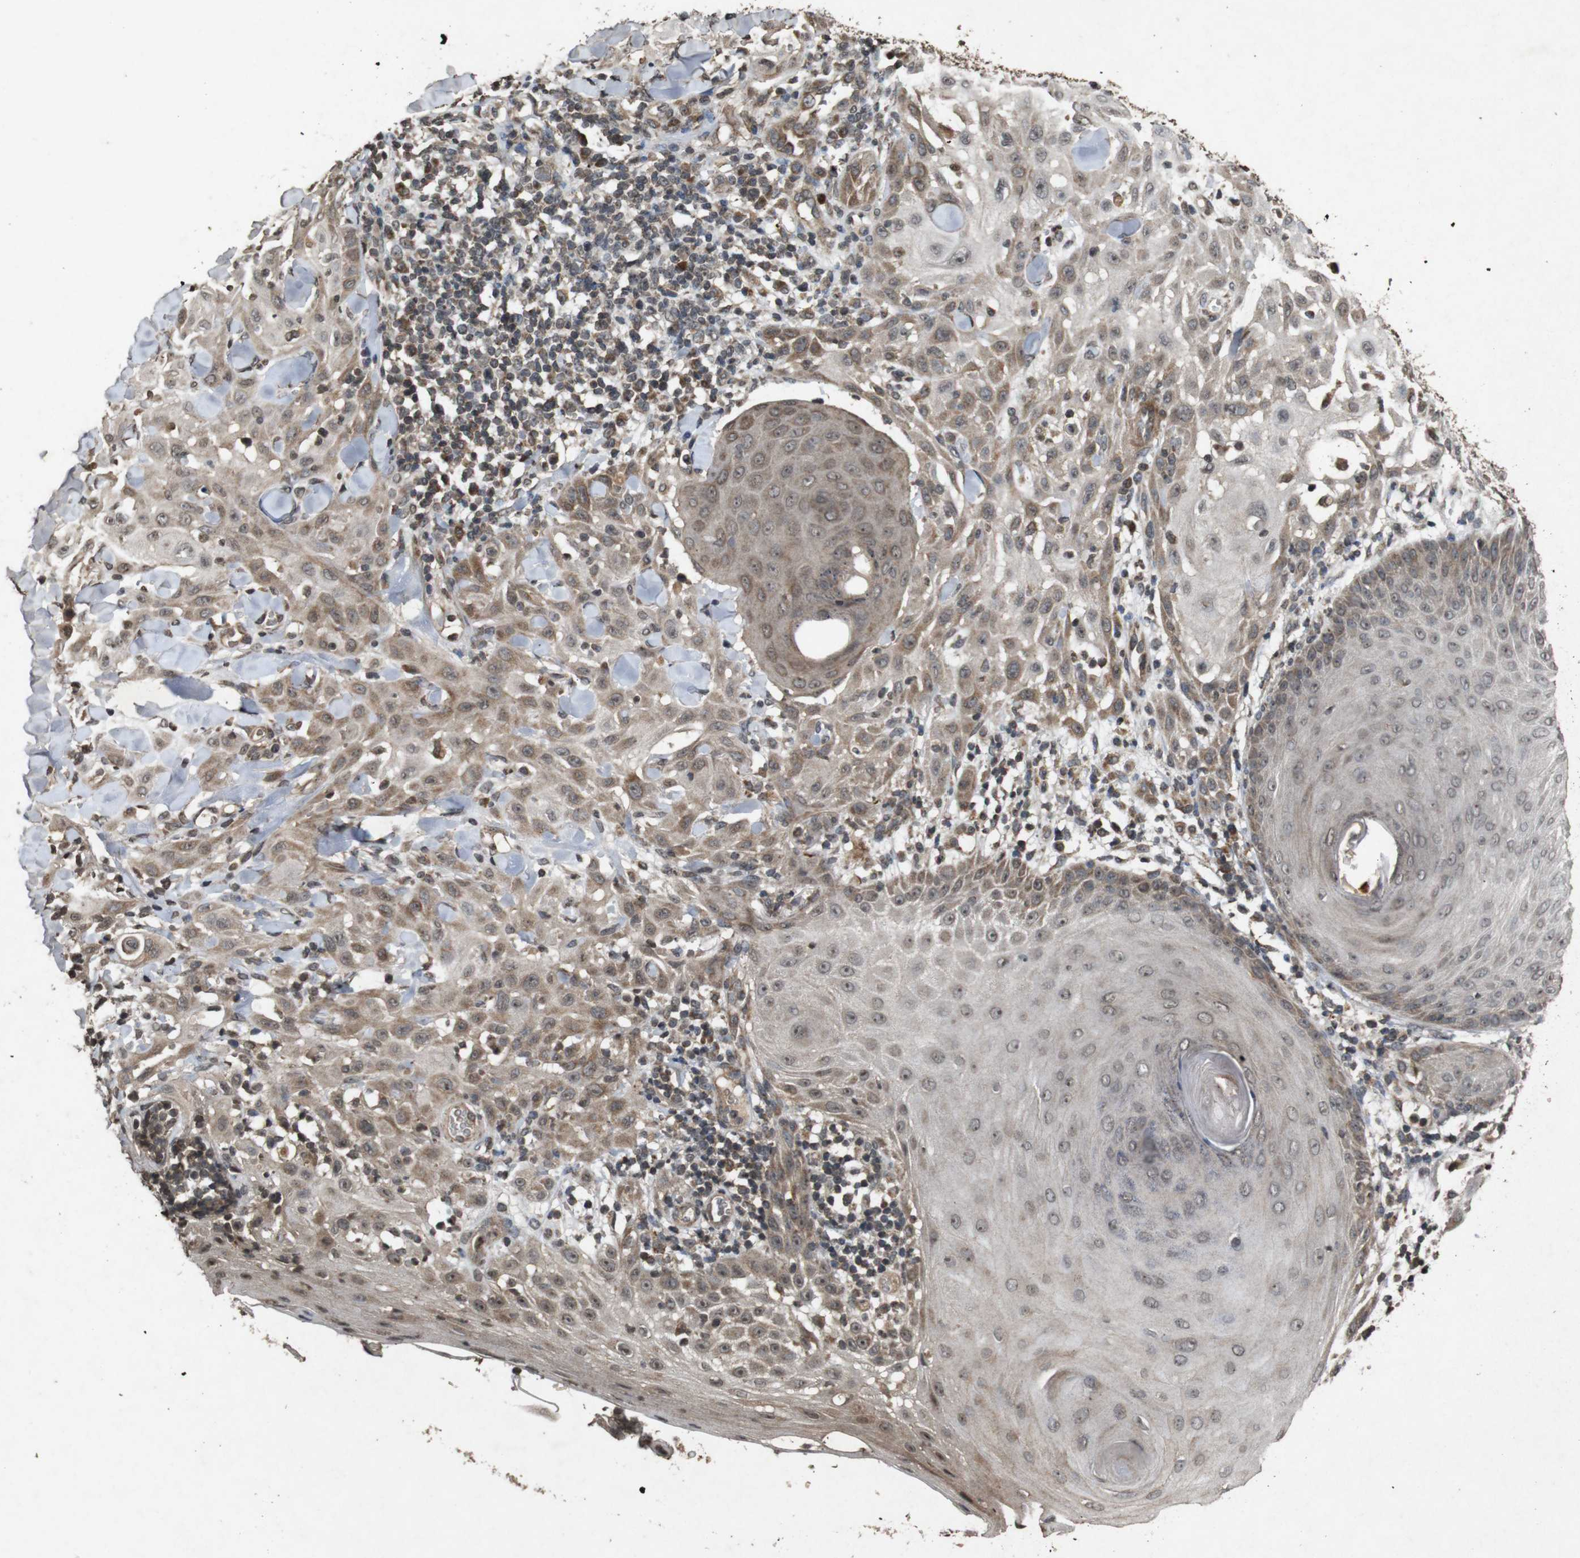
{"staining": {"intensity": "moderate", "quantity": "25%-75%", "location": "cytoplasmic/membranous,nuclear"}, "tissue": "skin cancer", "cell_type": "Tumor cells", "image_type": "cancer", "snomed": [{"axis": "morphology", "description": "Squamous cell carcinoma, NOS"}, {"axis": "topography", "description": "Skin"}], "caption": "This is an image of immunohistochemistry (IHC) staining of skin cancer, which shows moderate expression in the cytoplasmic/membranous and nuclear of tumor cells.", "gene": "SORL1", "patient": {"sex": "male", "age": 24}}